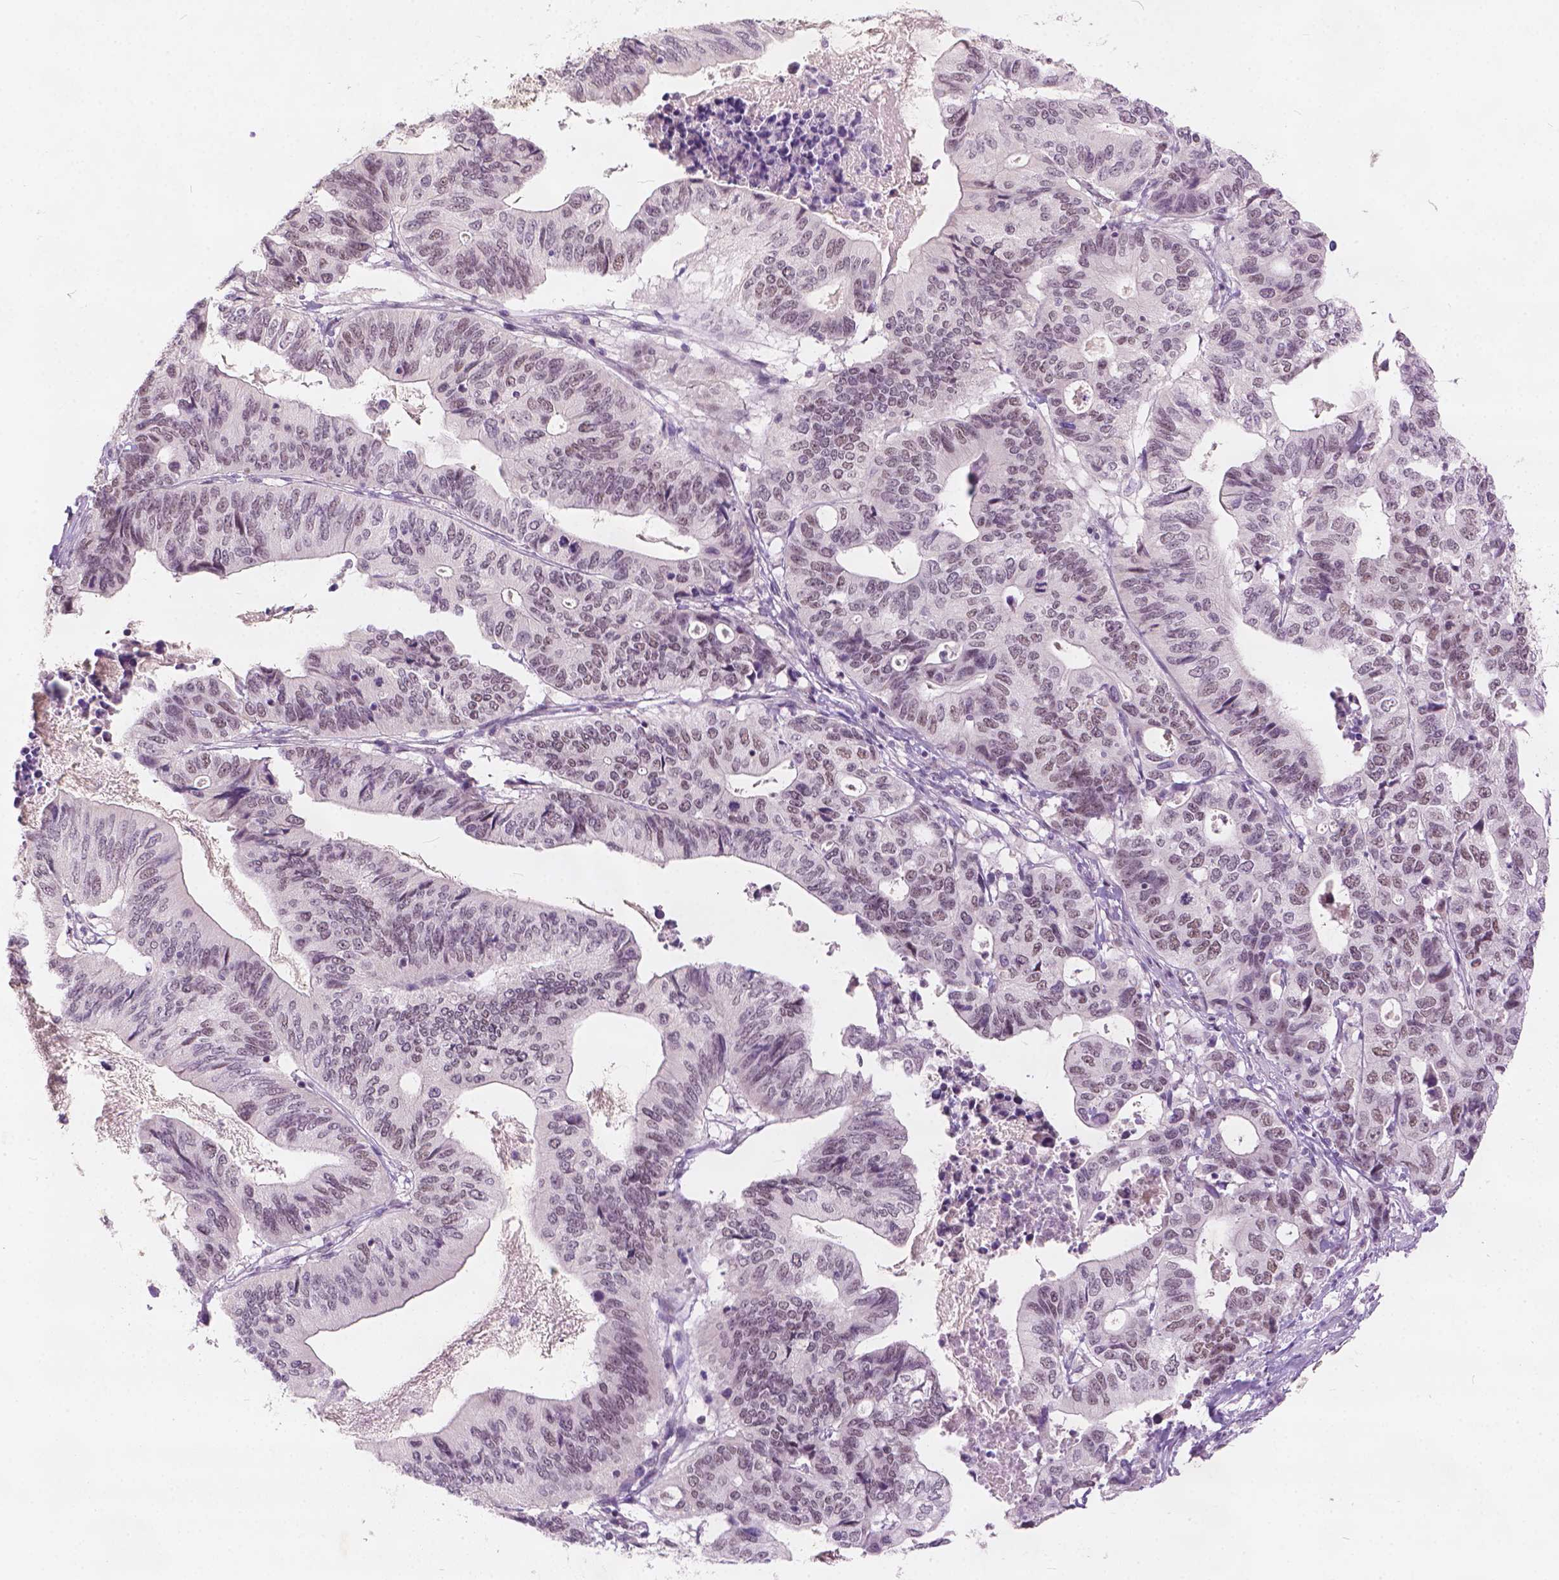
{"staining": {"intensity": "weak", "quantity": "25%-75%", "location": "nuclear"}, "tissue": "stomach cancer", "cell_type": "Tumor cells", "image_type": "cancer", "snomed": [{"axis": "morphology", "description": "Adenocarcinoma, NOS"}, {"axis": "topography", "description": "Stomach, upper"}], "caption": "Protein expression analysis of human stomach adenocarcinoma reveals weak nuclear staining in about 25%-75% of tumor cells.", "gene": "FAM53A", "patient": {"sex": "female", "age": 67}}